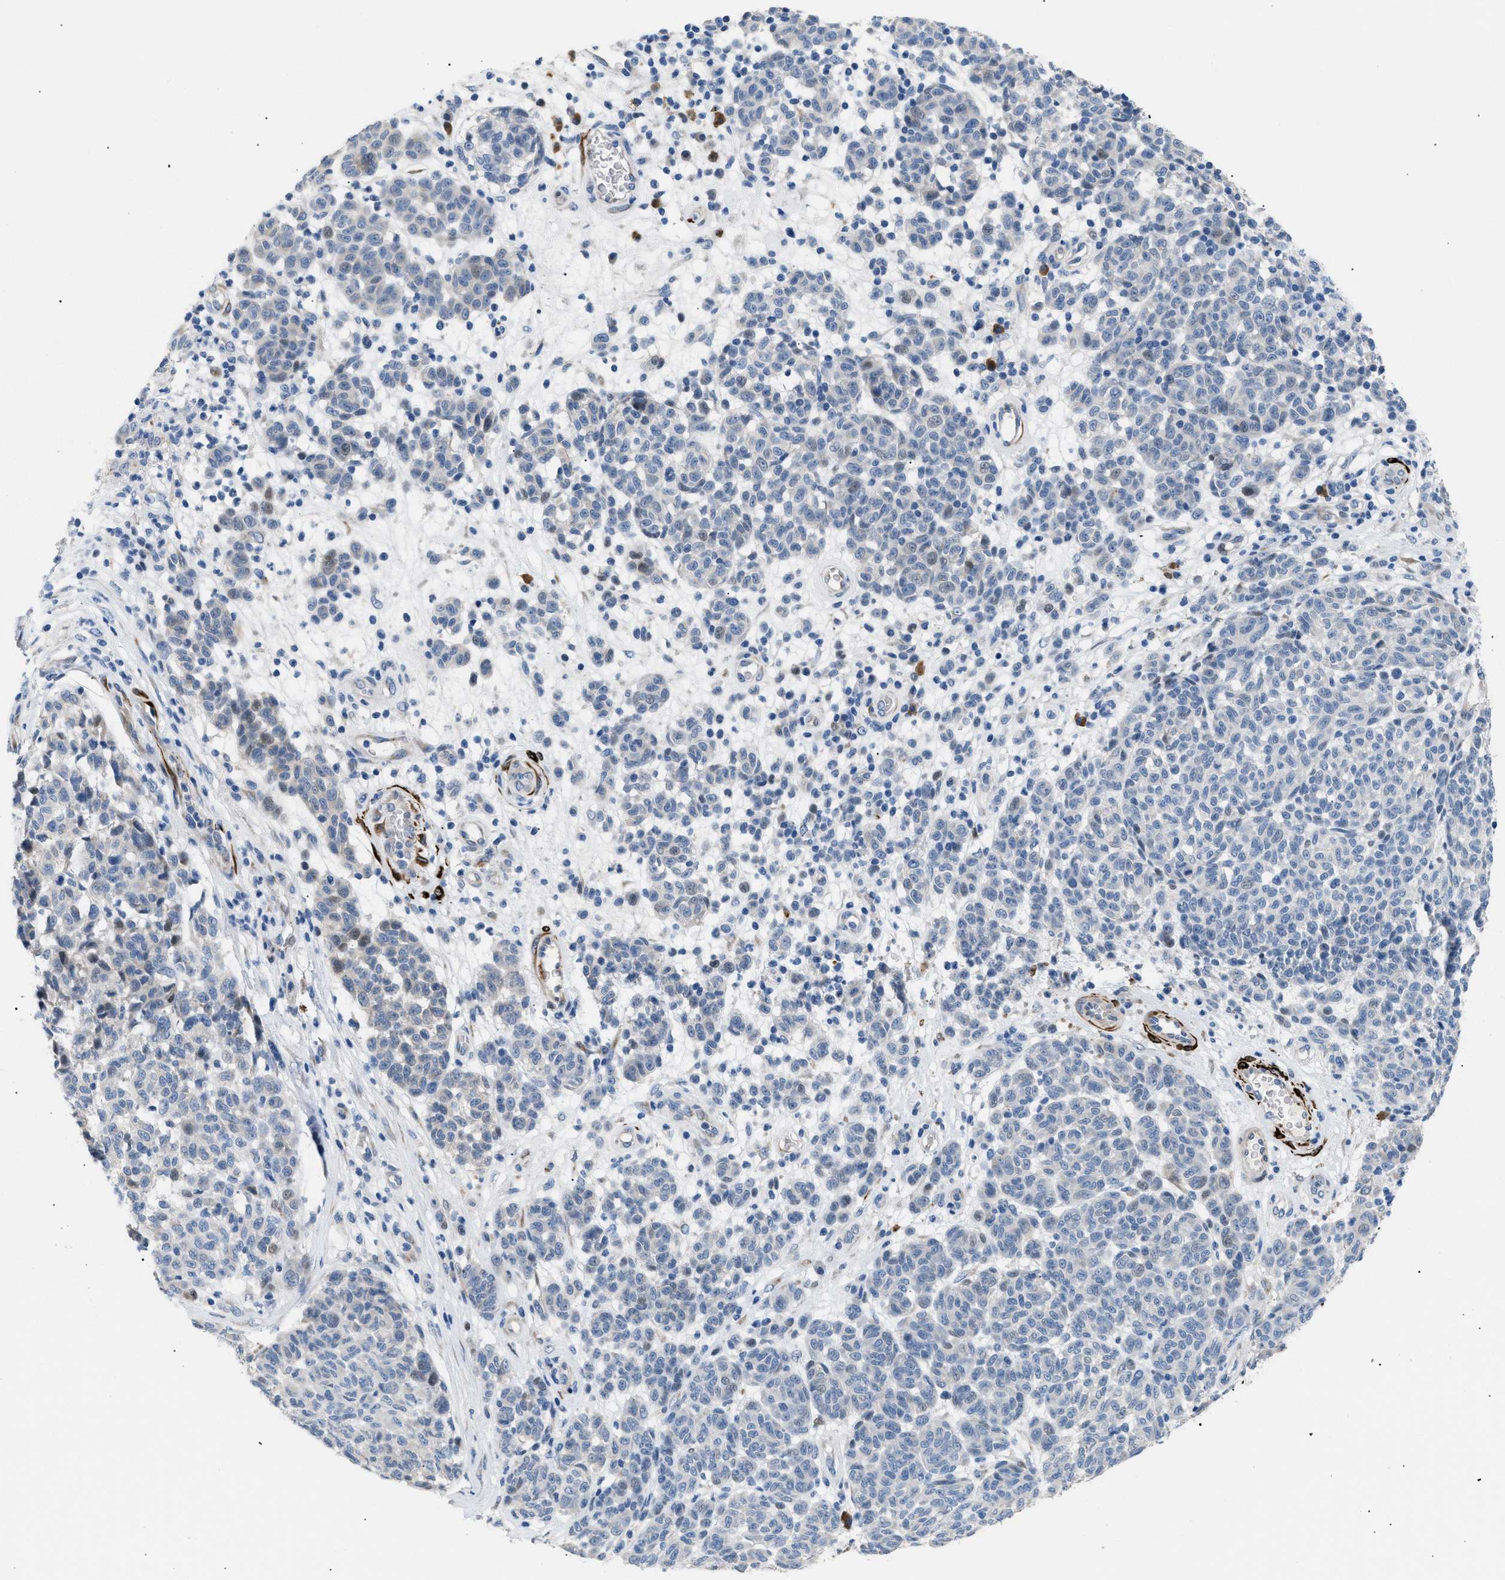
{"staining": {"intensity": "negative", "quantity": "none", "location": "none"}, "tissue": "melanoma", "cell_type": "Tumor cells", "image_type": "cancer", "snomed": [{"axis": "morphology", "description": "Malignant melanoma, NOS"}, {"axis": "topography", "description": "Skin"}], "caption": "There is no significant staining in tumor cells of melanoma. (DAB (3,3'-diaminobenzidine) IHC with hematoxylin counter stain).", "gene": "ICA1", "patient": {"sex": "male", "age": 59}}